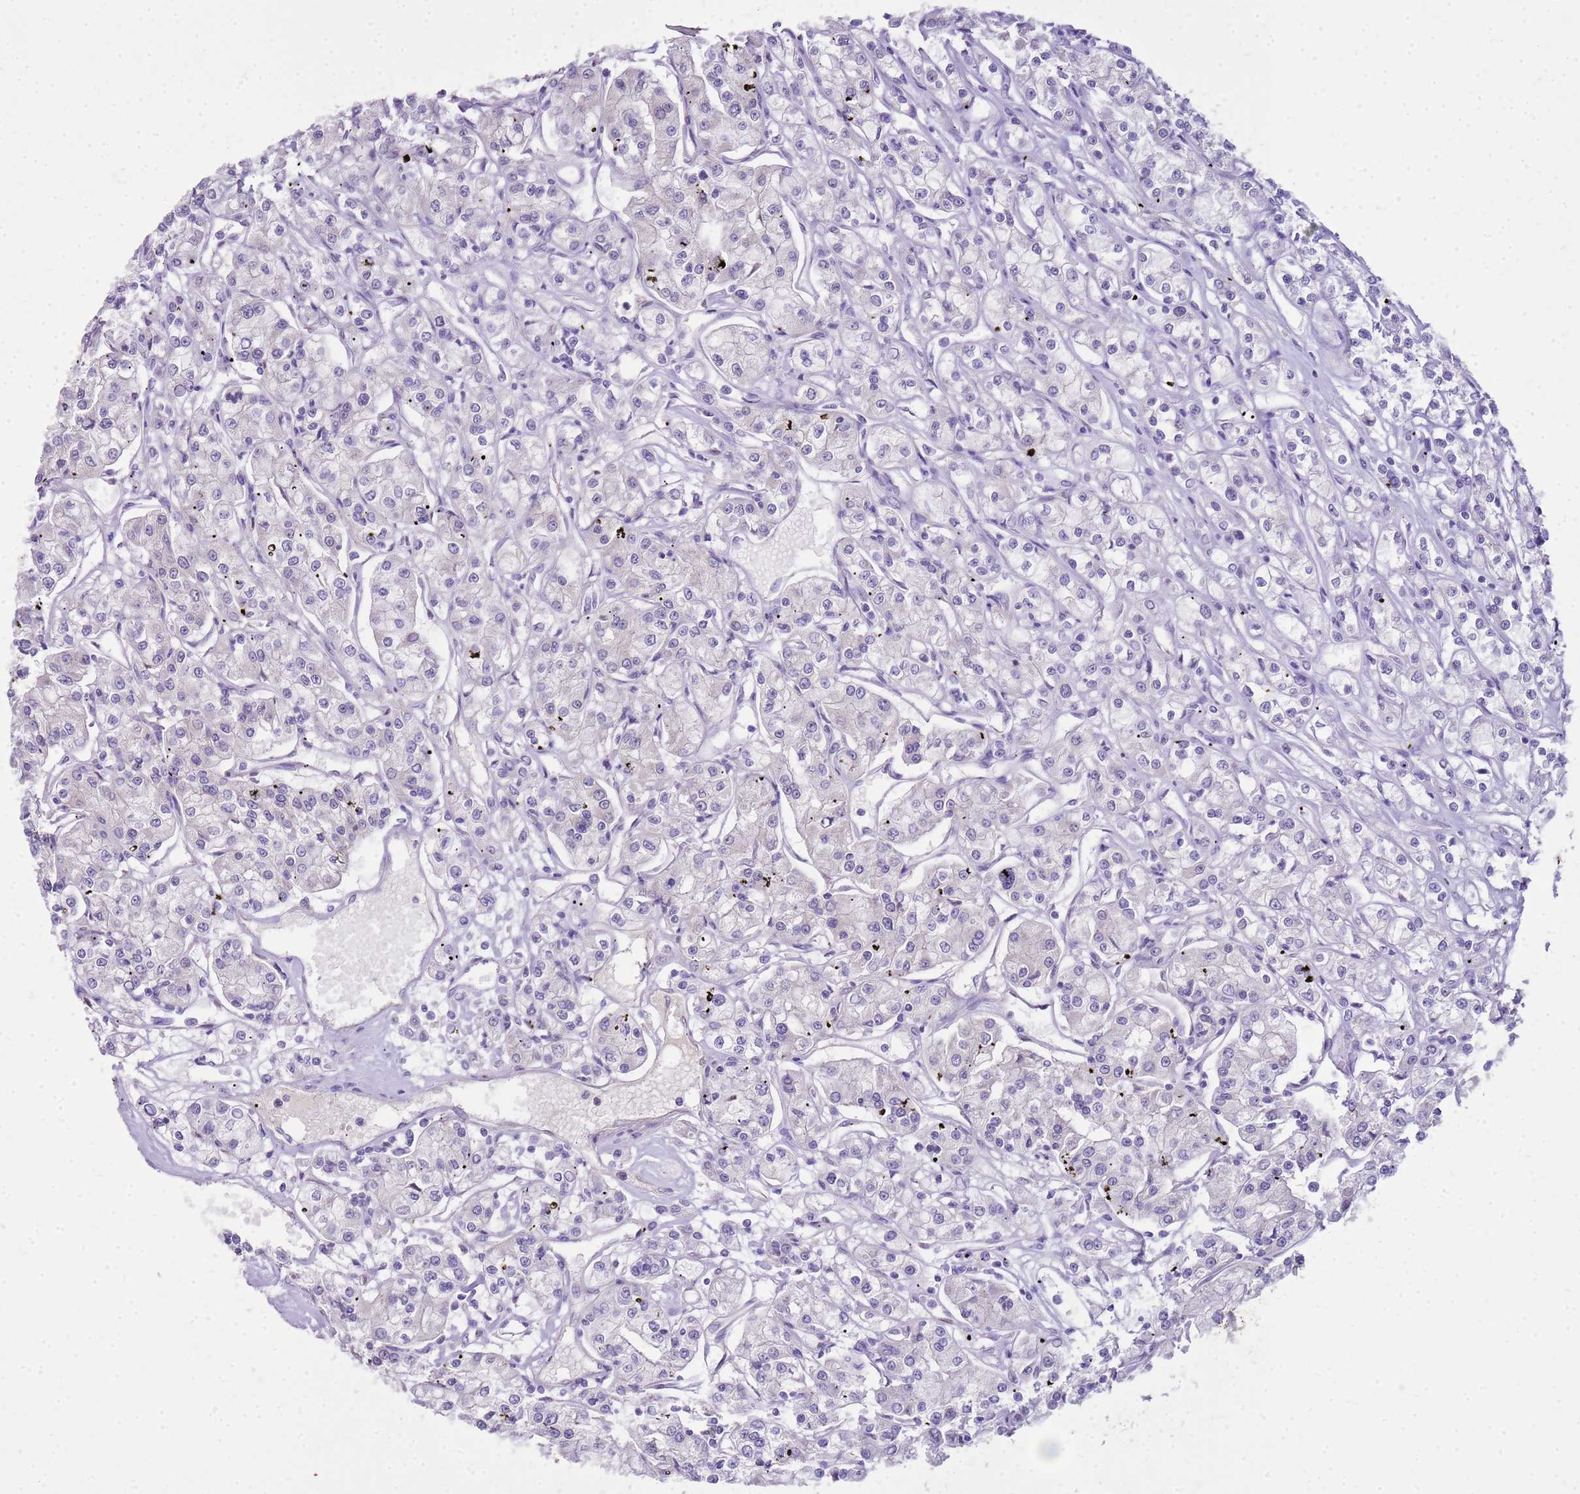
{"staining": {"intensity": "negative", "quantity": "none", "location": "none"}, "tissue": "renal cancer", "cell_type": "Tumor cells", "image_type": "cancer", "snomed": [{"axis": "morphology", "description": "Adenocarcinoma, NOS"}, {"axis": "topography", "description": "Kidney"}], "caption": "IHC photomicrograph of neoplastic tissue: human renal cancer stained with DAB reveals no significant protein expression in tumor cells. (Brightfield microscopy of DAB immunohistochemistry (IHC) at high magnification).", "gene": "FABP2", "patient": {"sex": "female", "age": 59}}